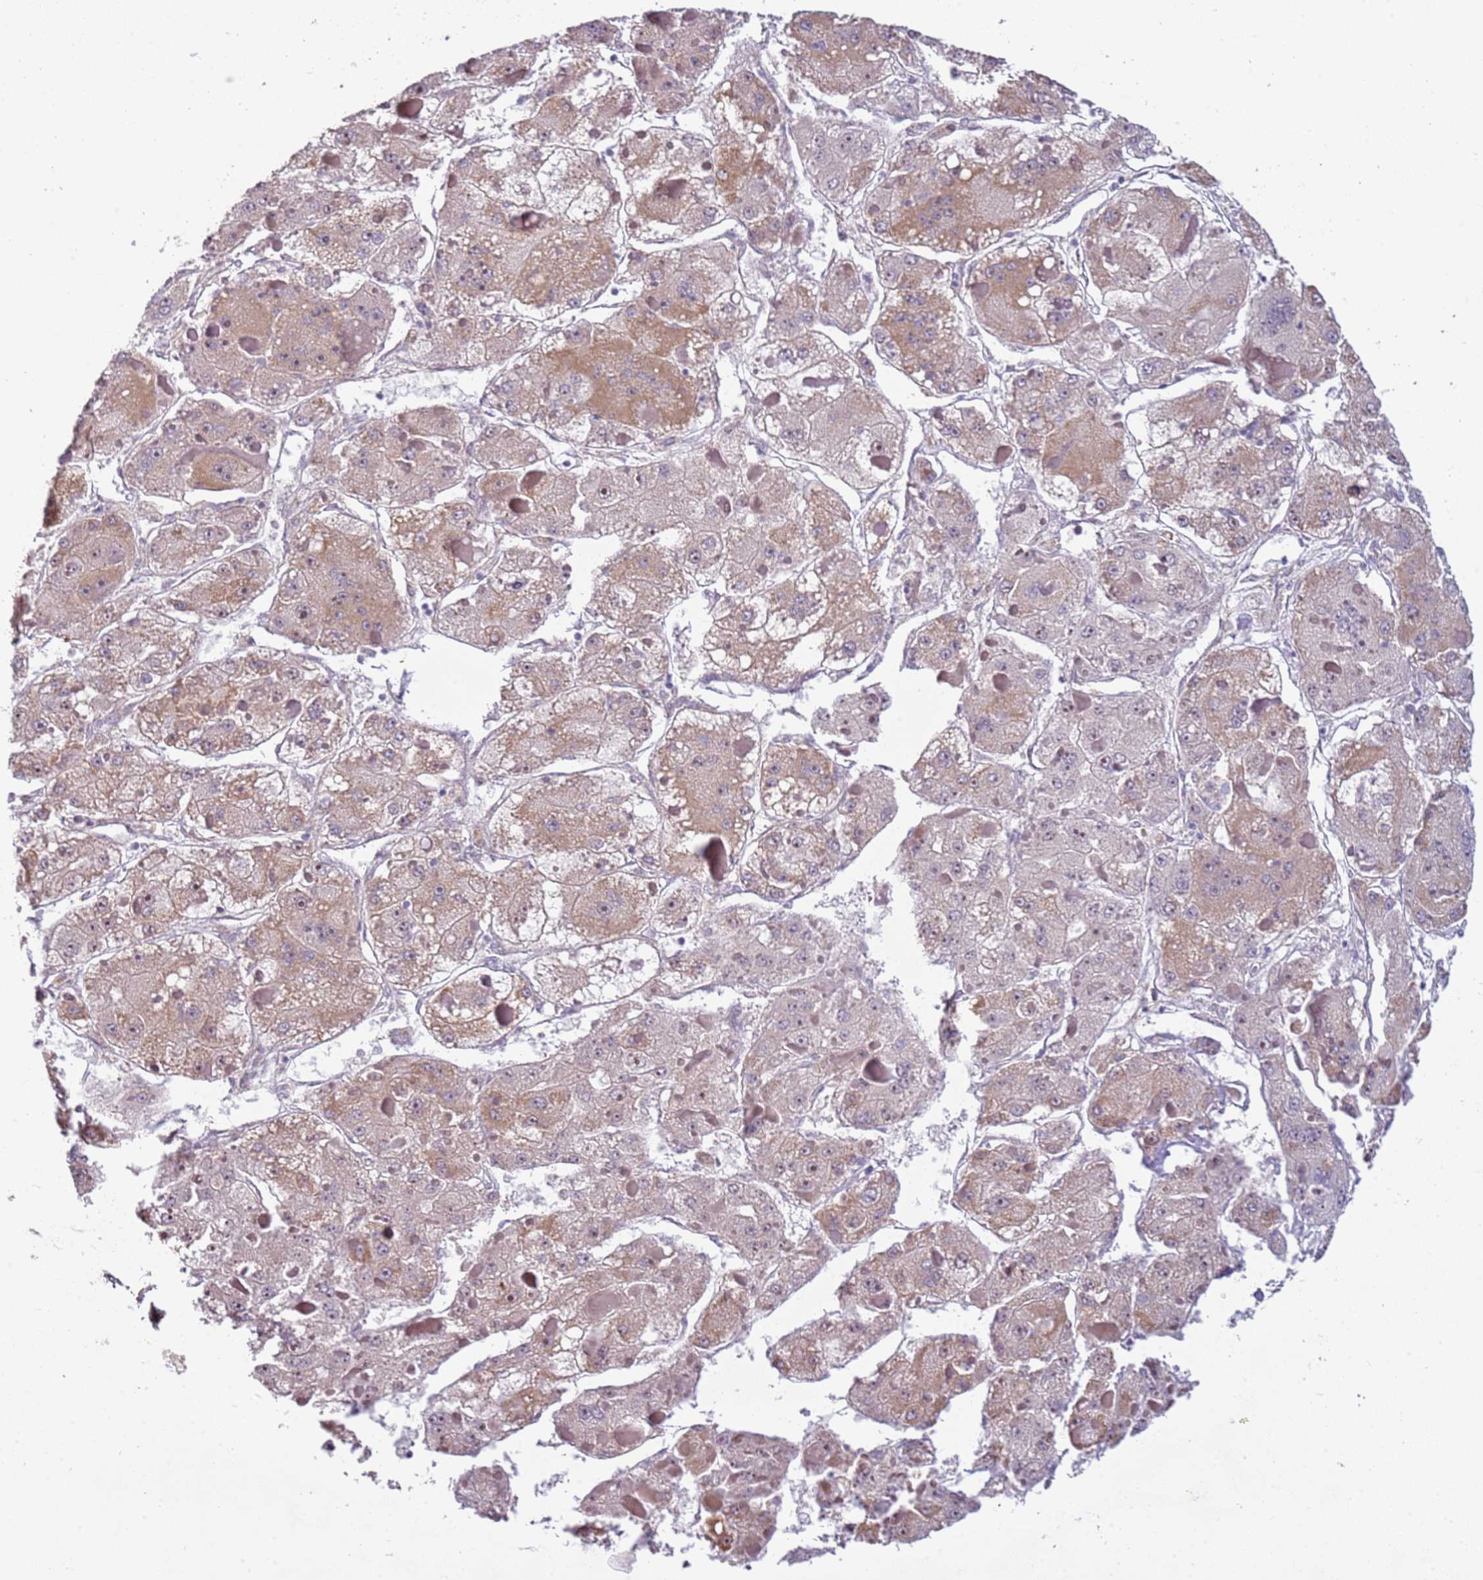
{"staining": {"intensity": "moderate", "quantity": ">75%", "location": "cytoplasmic/membranous,nuclear"}, "tissue": "liver cancer", "cell_type": "Tumor cells", "image_type": "cancer", "snomed": [{"axis": "morphology", "description": "Carcinoma, Hepatocellular, NOS"}, {"axis": "topography", "description": "Liver"}], "caption": "Immunohistochemical staining of human liver cancer (hepatocellular carcinoma) reveals medium levels of moderate cytoplasmic/membranous and nuclear positivity in approximately >75% of tumor cells. (DAB IHC with brightfield microscopy, high magnification).", "gene": "UCMA", "patient": {"sex": "female", "age": 73}}